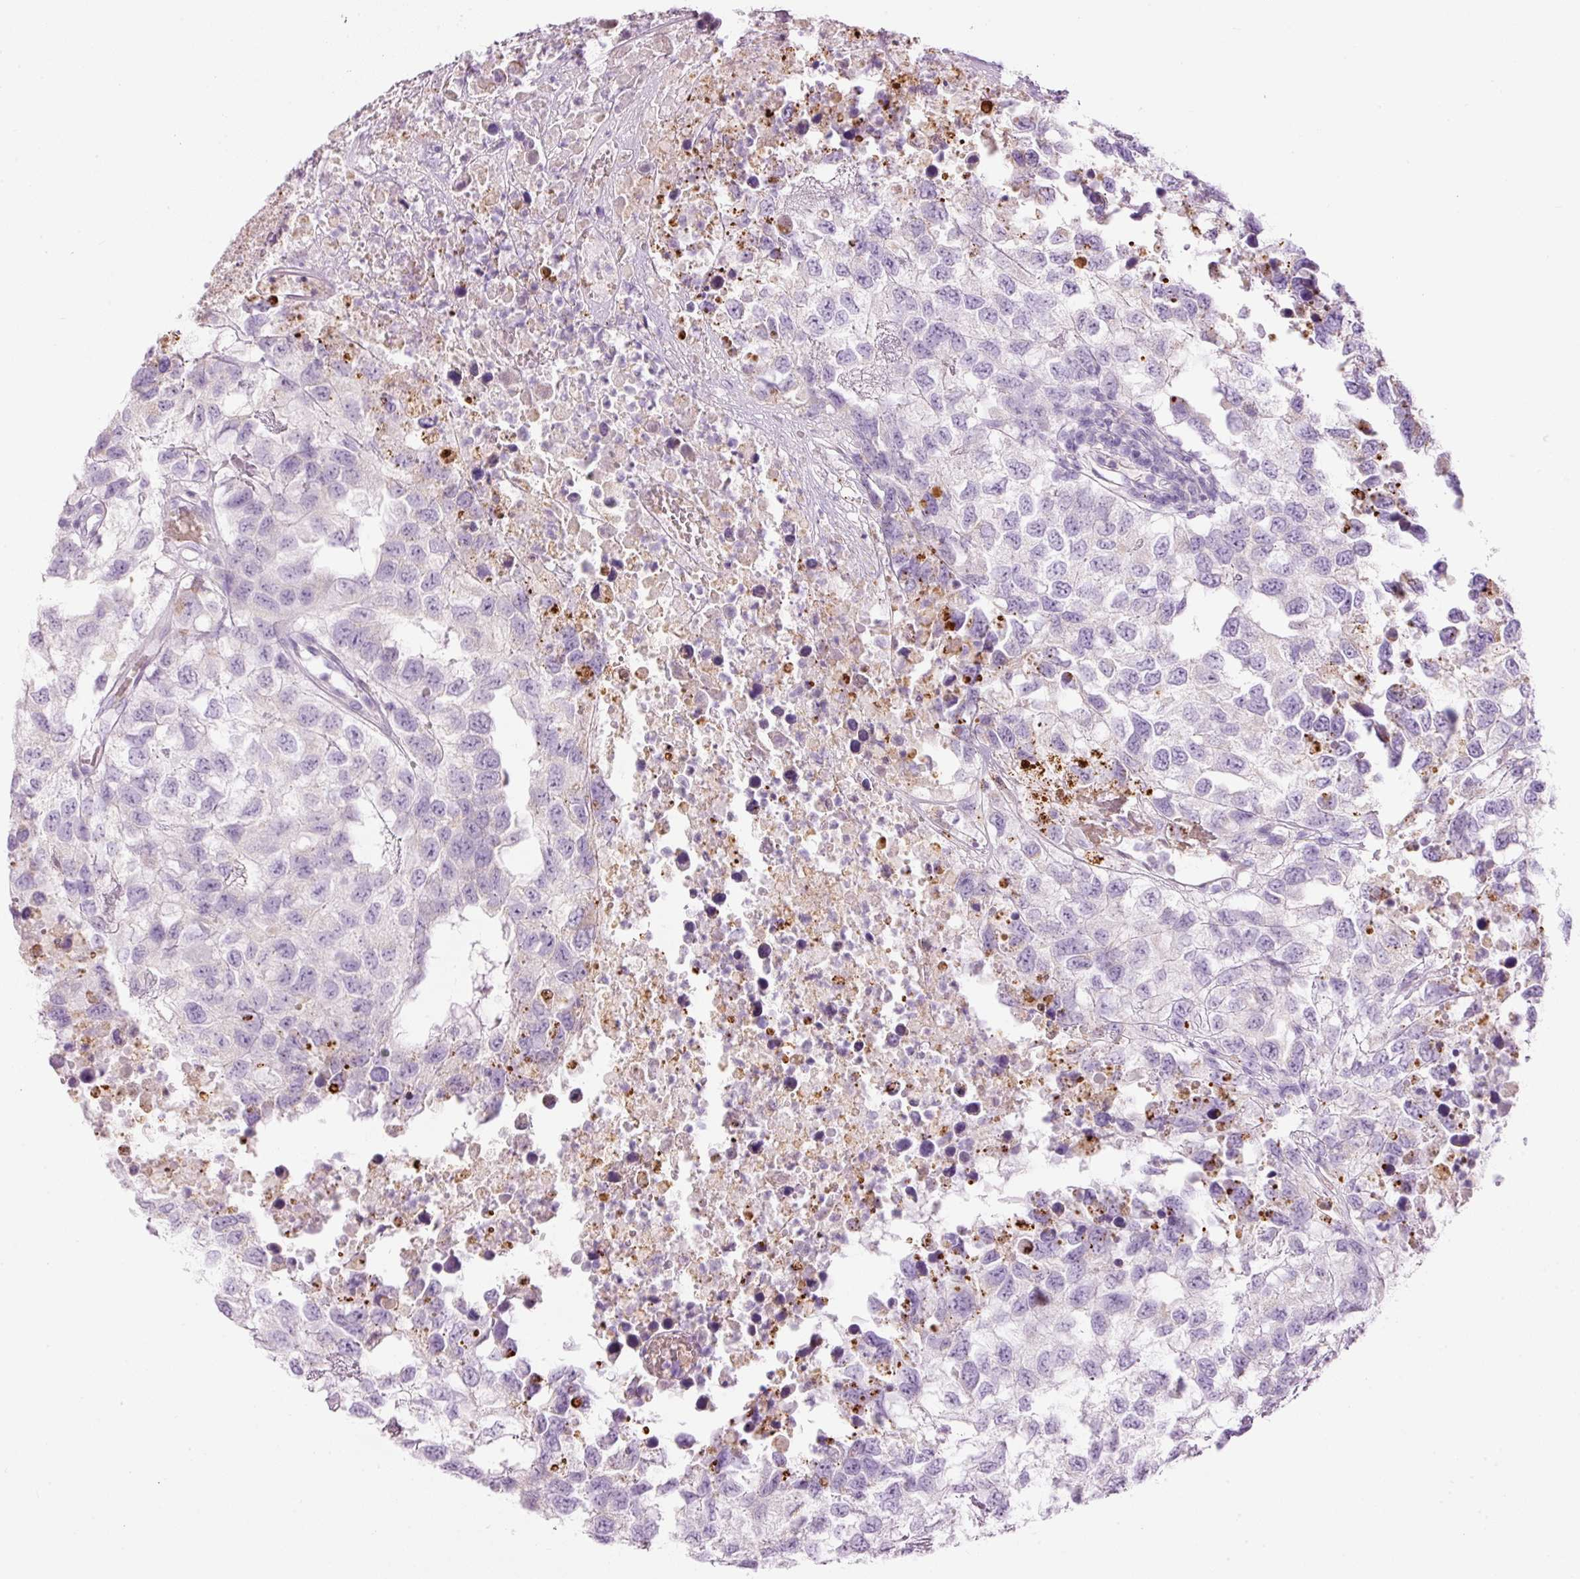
{"staining": {"intensity": "negative", "quantity": "none", "location": "none"}, "tissue": "testis cancer", "cell_type": "Tumor cells", "image_type": "cancer", "snomed": [{"axis": "morphology", "description": "Carcinoma, Embryonal, NOS"}, {"axis": "topography", "description": "Testis"}], "caption": "This is an IHC histopathology image of testis cancer. There is no positivity in tumor cells.", "gene": "CARD16", "patient": {"sex": "male", "age": 83}}